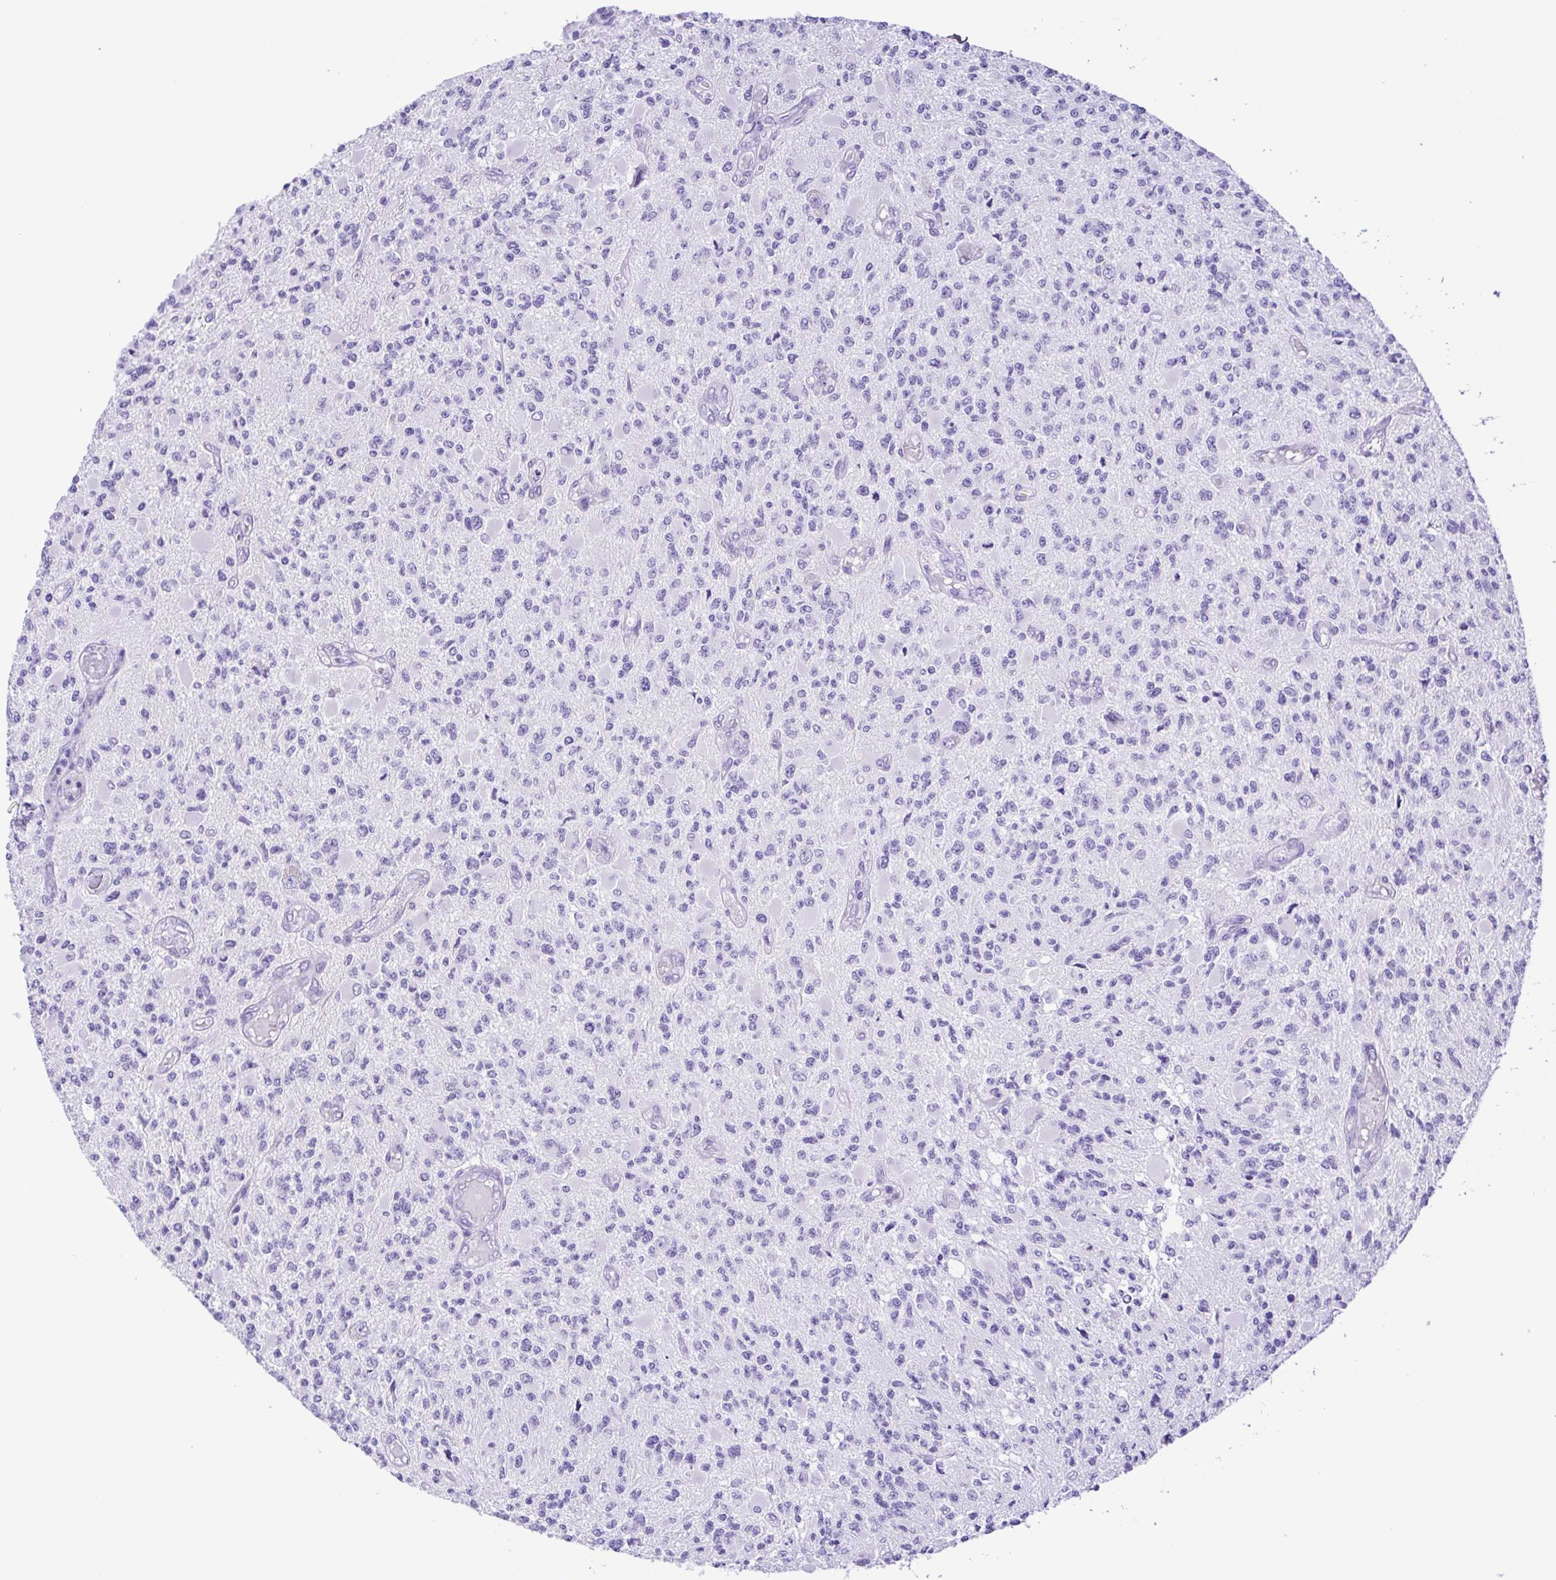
{"staining": {"intensity": "negative", "quantity": "none", "location": "none"}, "tissue": "glioma", "cell_type": "Tumor cells", "image_type": "cancer", "snomed": [{"axis": "morphology", "description": "Glioma, malignant, High grade"}, {"axis": "topography", "description": "Brain"}], "caption": "Human malignant glioma (high-grade) stained for a protein using immunohistochemistry reveals no positivity in tumor cells.", "gene": "CASP14", "patient": {"sex": "female", "age": 63}}